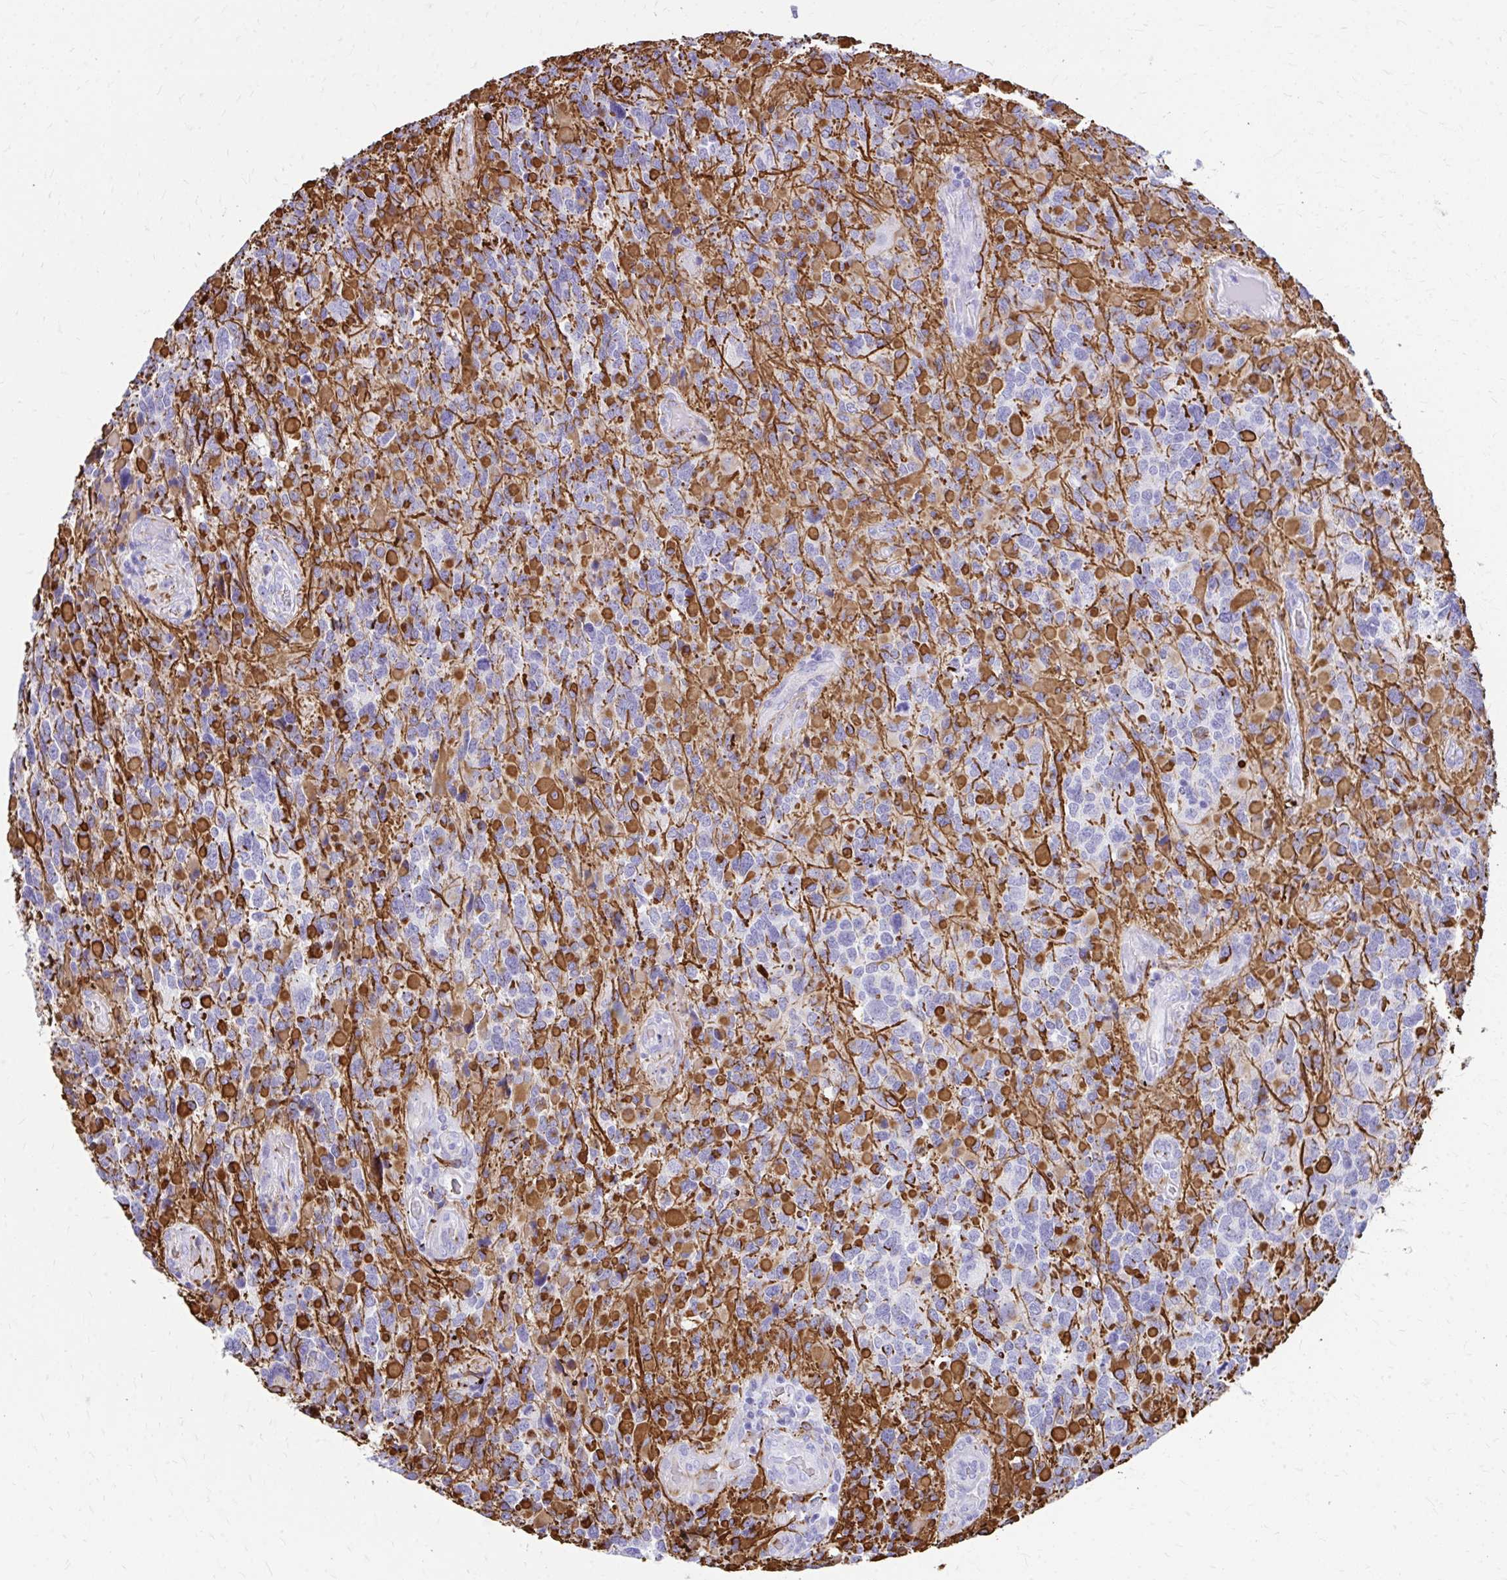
{"staining": {"intensity": "strong", "quantity": "<25%", "location": "cytoplasmic/membranous"}, "tissue": "glioma", "cell_type": "Tumor cells", "image_type": "cancer", "snomed": [{"axis": "morphology", "description": "Glioma, malignant, High grade"}, {"axis": "topography", "description": "Brain"}], "caption": "IHC photomicrograph of malignant high-grade glioma stained for a protein (brown), which shows medium levels of strong cytoplasmic/membranous staining in approximately <25% of tumor cells.", "gene": "ZNF699", "patient": {"sex": "female", "age": 40}}